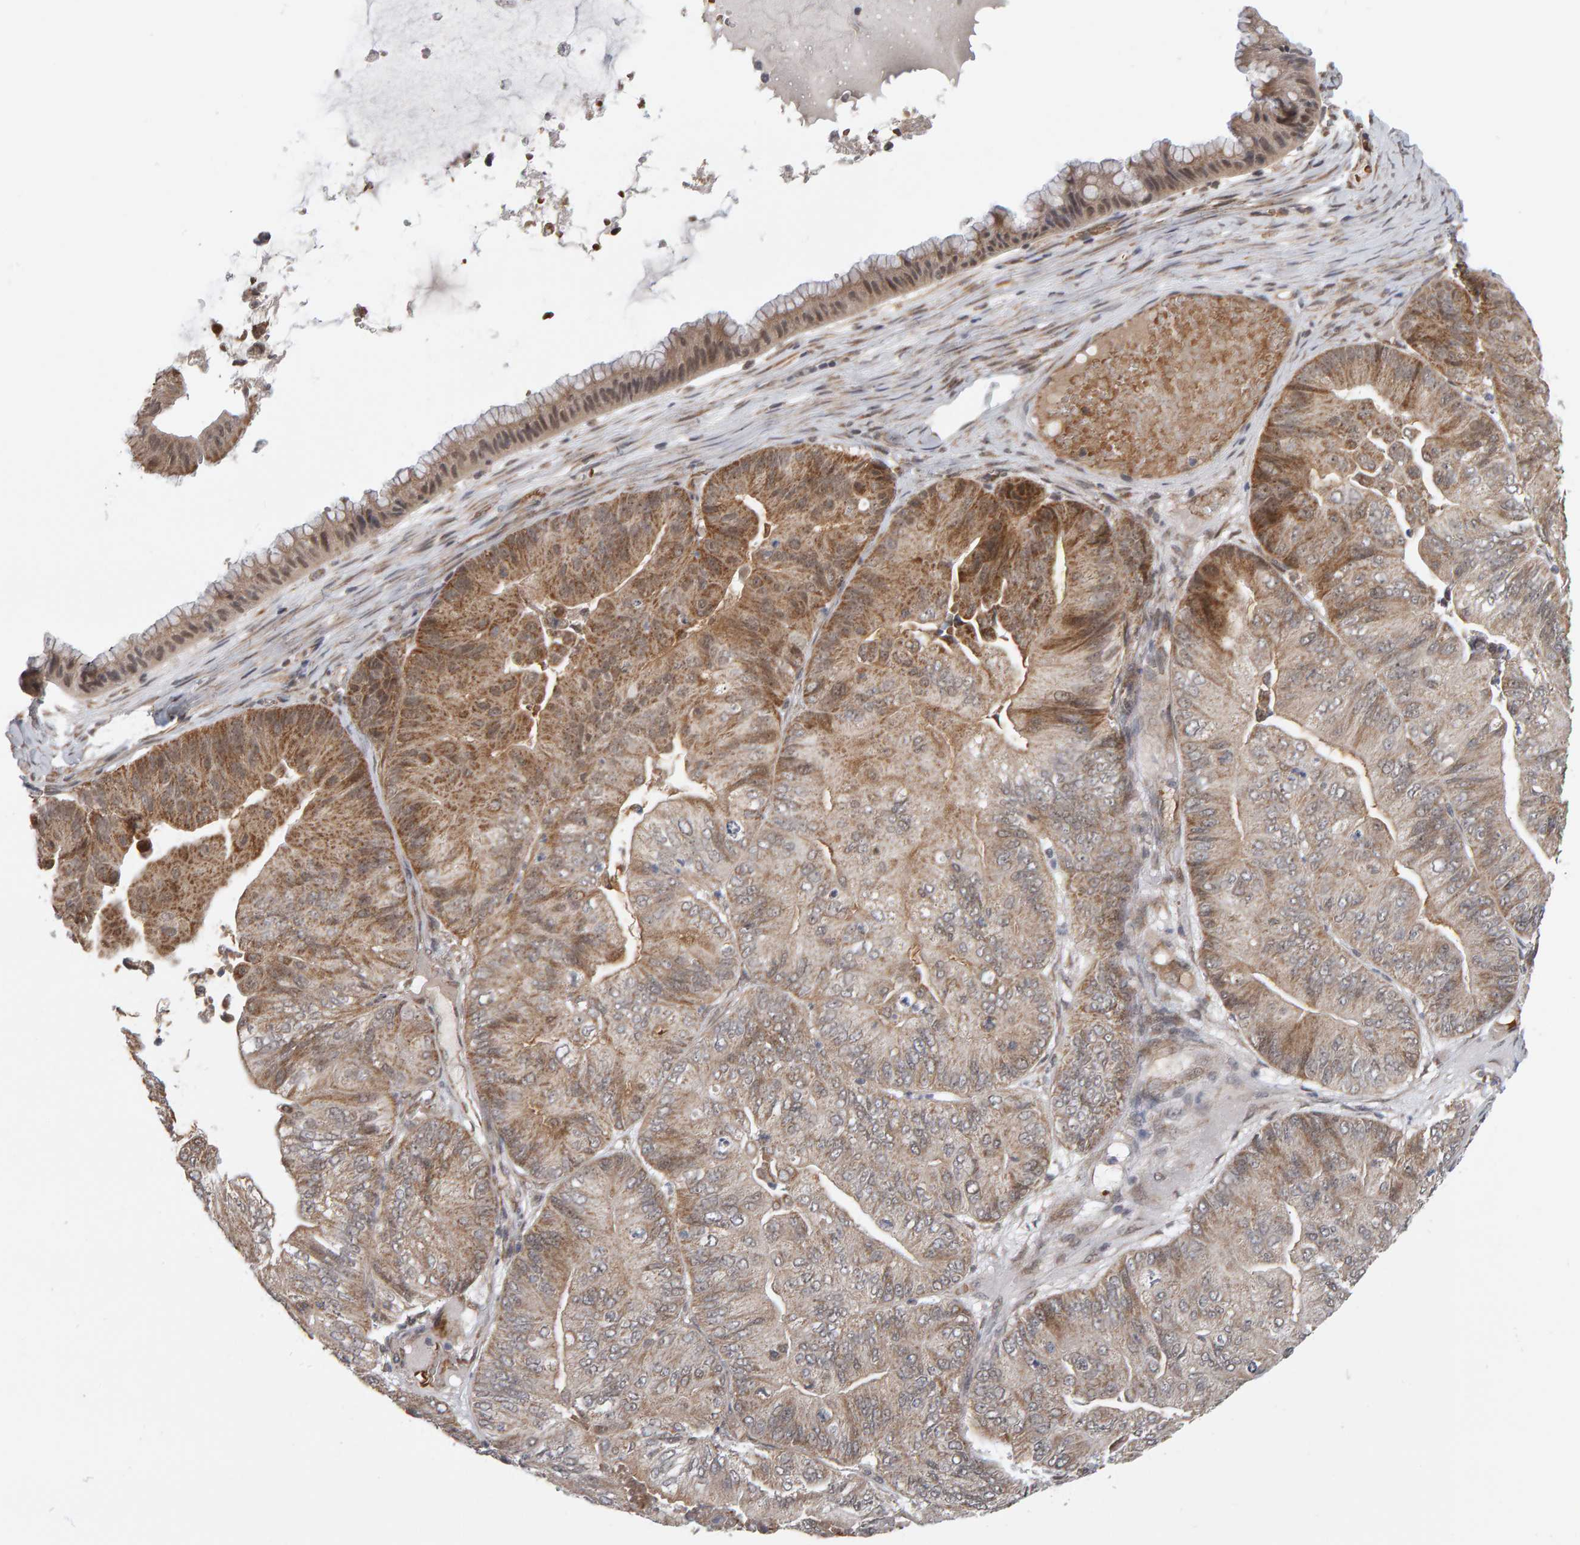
{"staining": {"intensity": "moderate", "quantity": "25%-75%", "location": "cytoplasmic/membranous"}, "tissue": "ovarian cancer", "cell_type": "Tumor cells", "image_type": "cancer", "snomed": [{"axis": "morphology", "description": "Cystadenocarcinoma, mucinous, NOS"}, {"axis": "topography", "description": "Ovary"}], "caption": "Tumor cells show medium levels of moderate cytoplasmic/membranous staining in about 25%-75% of cells in ovarian mucinous cystadenocarcinoma.", "gene": "DAP3", "patient": {"sex": "female", "age": 61}}